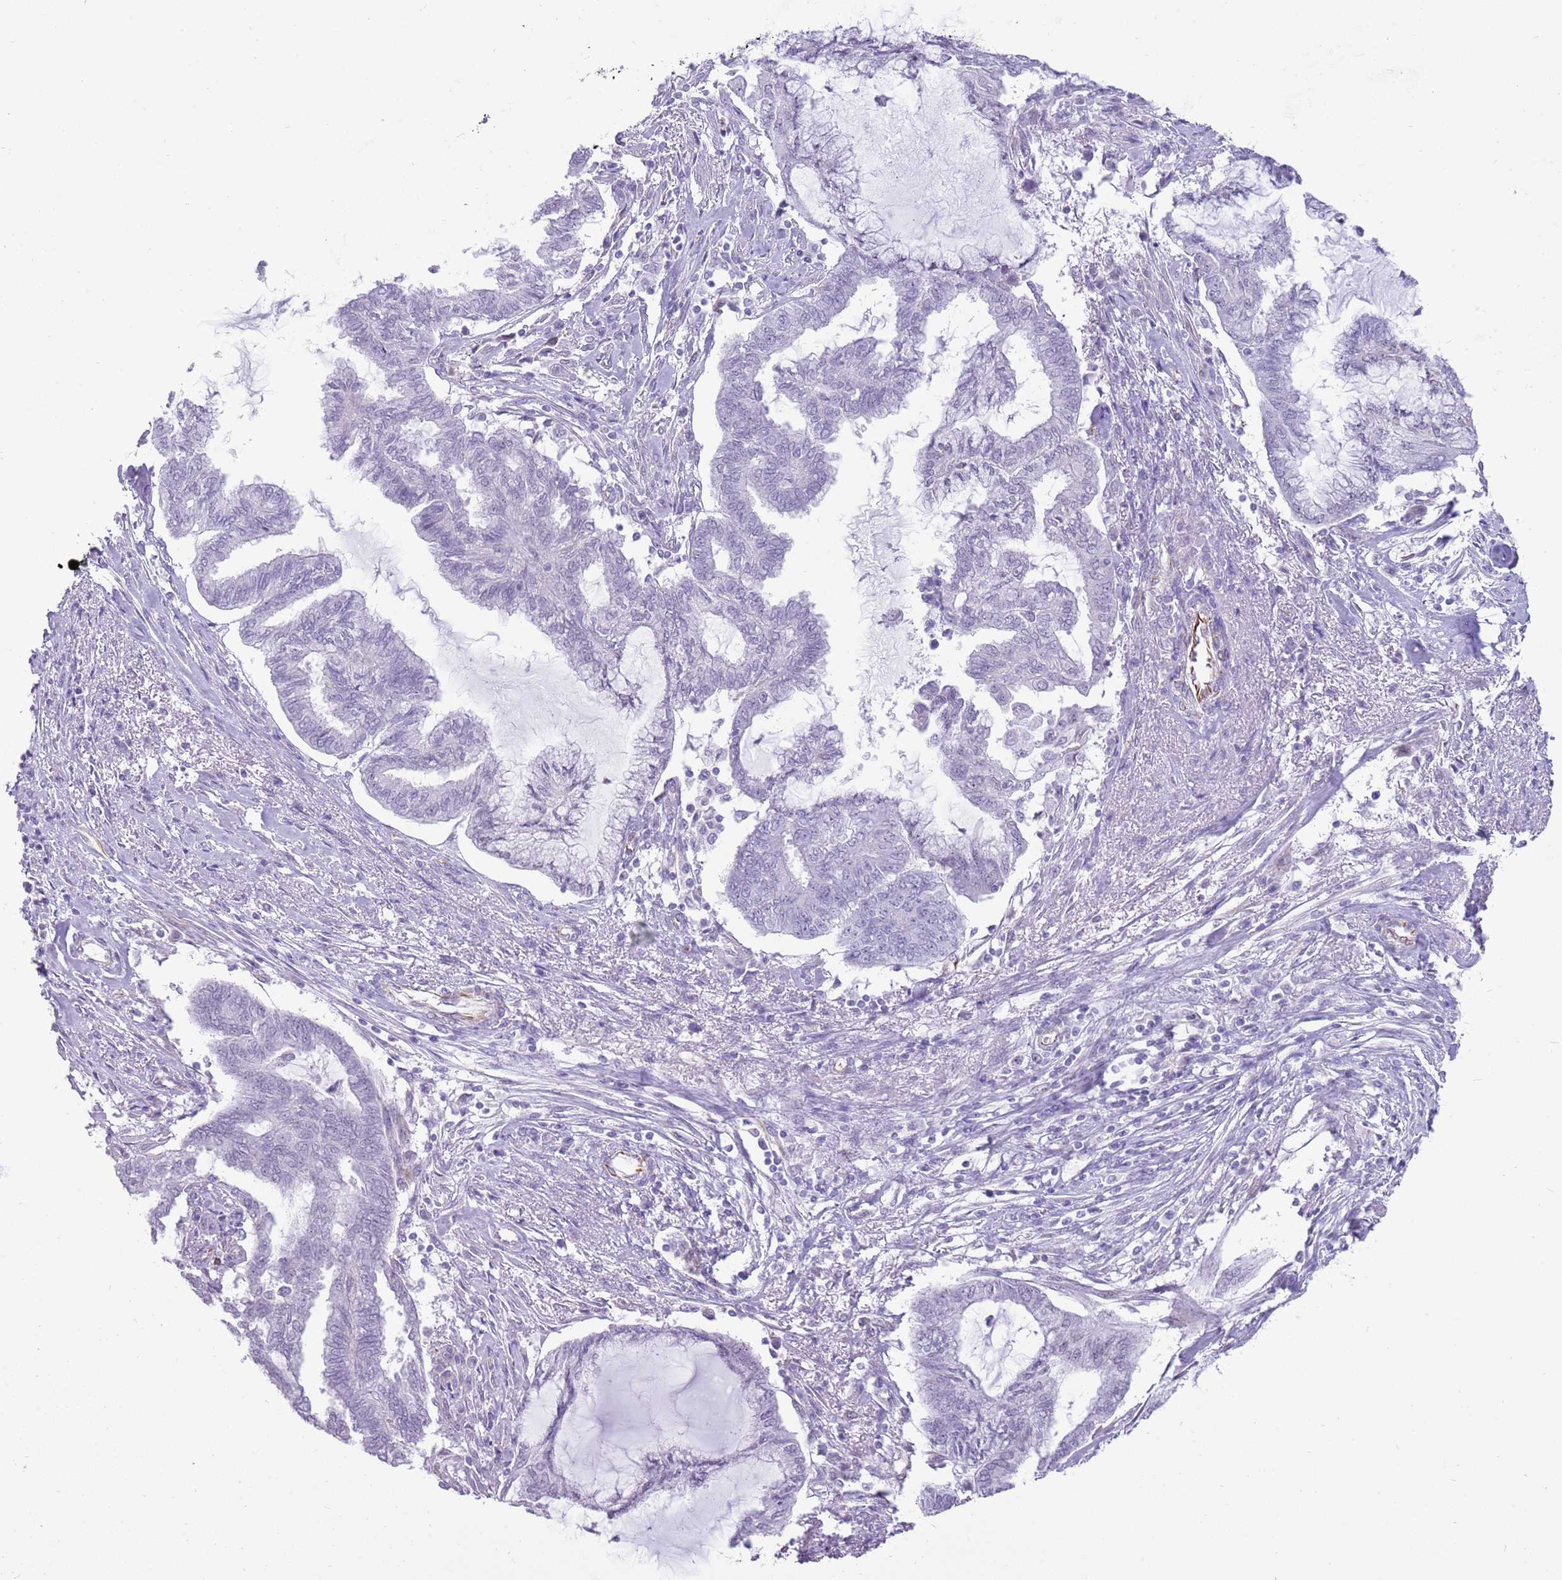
{"staining": {"intensity": "negative", "quantity": "none", "location": "none"}, "tissue": "endometrial cancer", "cell_type": "Tumor cells", "image_type": "cancer", "snomed": [{"axis": "morphology", "description": "Adenocarcinoma, NOS"}, {"axis": "topography", "description": "Endometrium"}], "caption": "Tumor cells show no significant expression in endometrial cancer.", "gene": "NBPF3", "patient": {"sex": "female", "age": 86}}